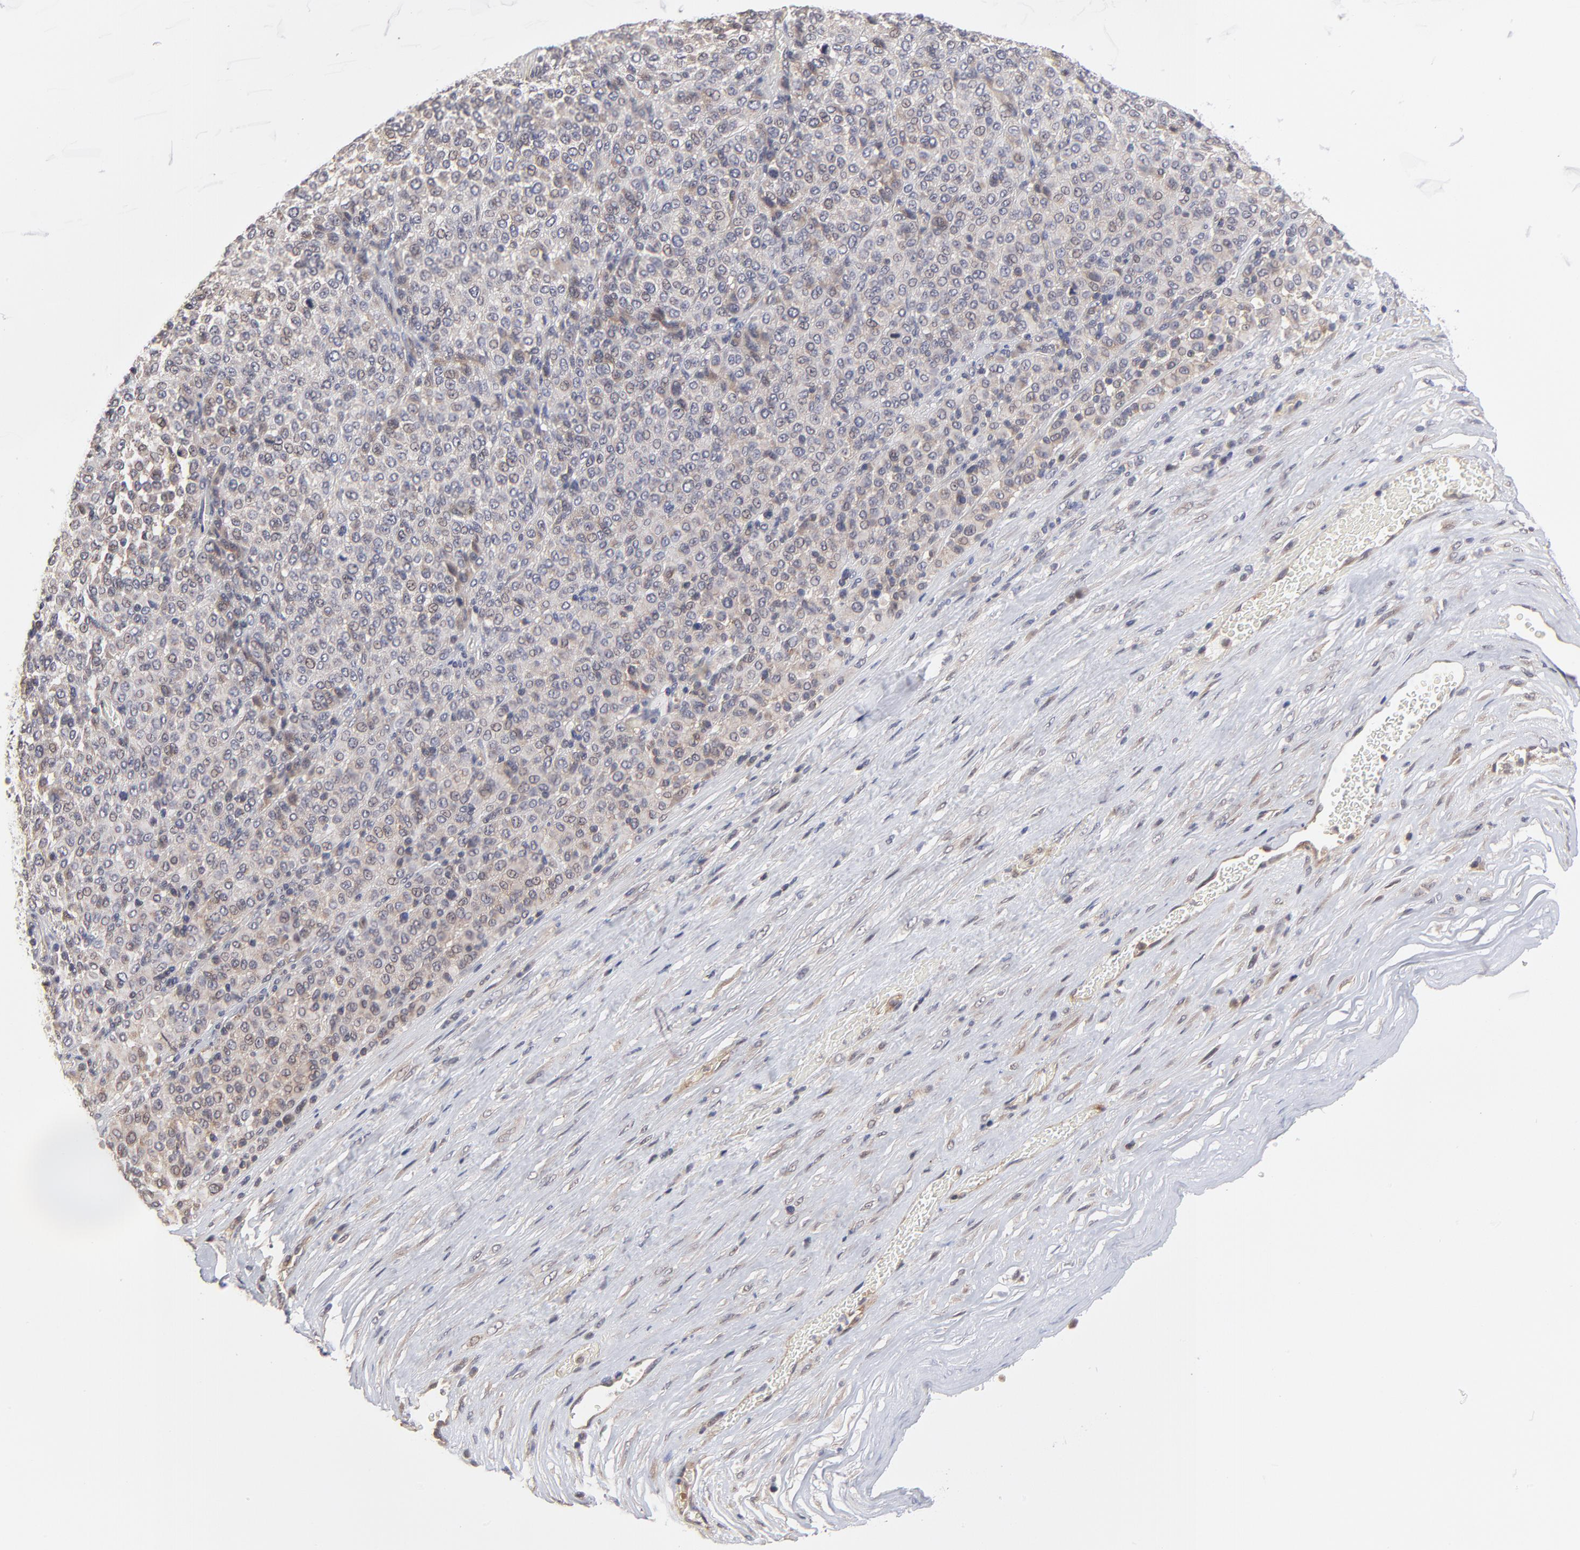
{"staining": {"intensity": "weak", "quantity": ">75%", "location": "cytoplasmic/membranous"}, "tissue": "melanoma", "cell_type": "Tumor cells", "image_type": "cancer", "snomed": [{"axis": "morphology", "description": "Malignant melanoma, Metastatic site"}, {"axis": "topography", "description": "Pancreas"}], "caption": "An image of human melanoma stained for a protein displays weak cytoplasmic/membranous brown staining in tumor cells.", "gene": "ZNF157", "patient": {"sex": "female", "age": 30}}